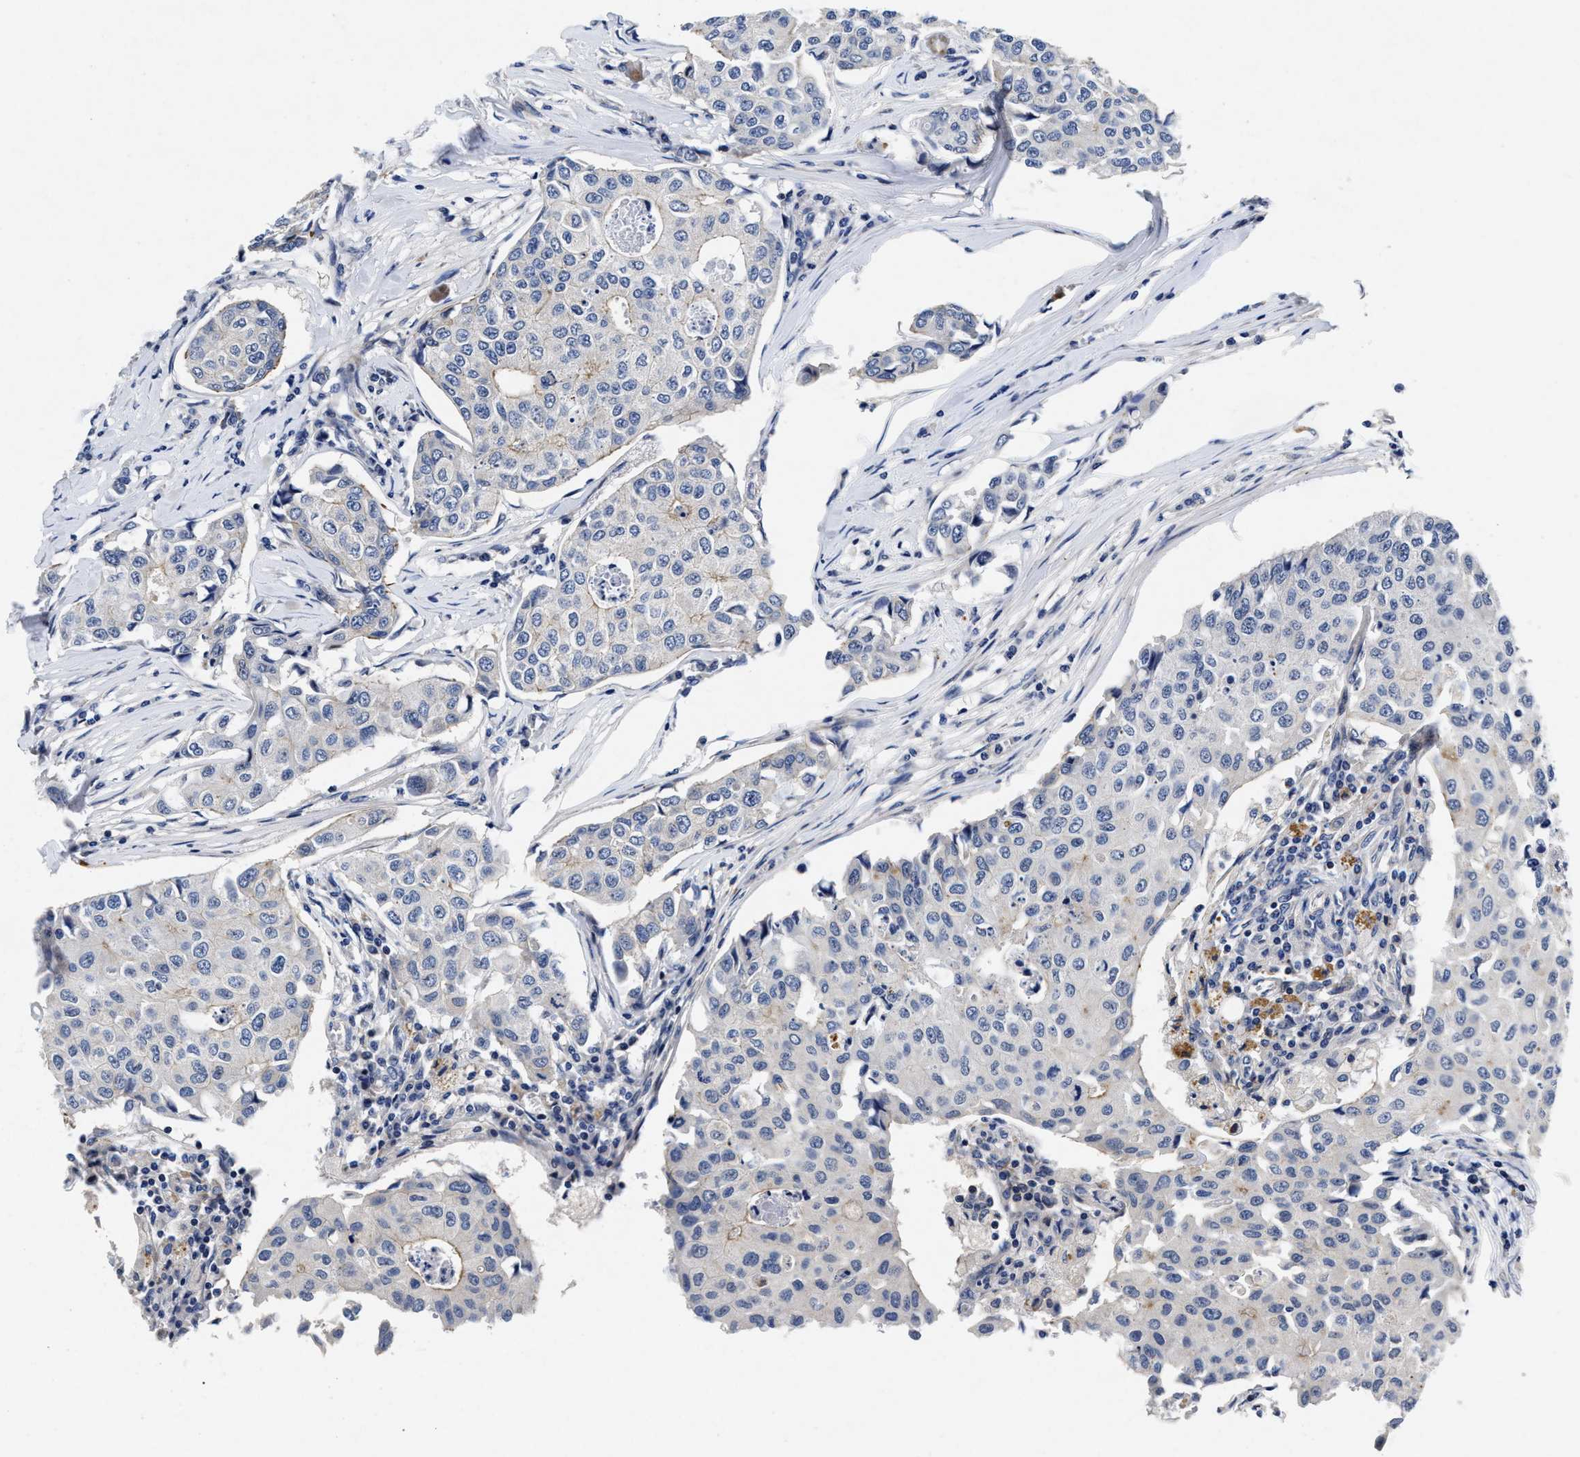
{"staining": {"intensity": "negative", "quantity": "none", "location": "none"}, "tissue": "breast cancer", "cell_type": "Tumor cells", "image_type": "cancer", "snomed": [{"axis": "morphology", "description": "Duct carcinoma"}, {"axis": "topography", "description": "Breast"}], "caption": "This image is of breast cancer stained with IHC to label a protein in brown with the nuclei are counter-stained blue. There is no staining in tumor cells.", "gene": "LAD1", "patient": {"sex": "female", "age": 80}}